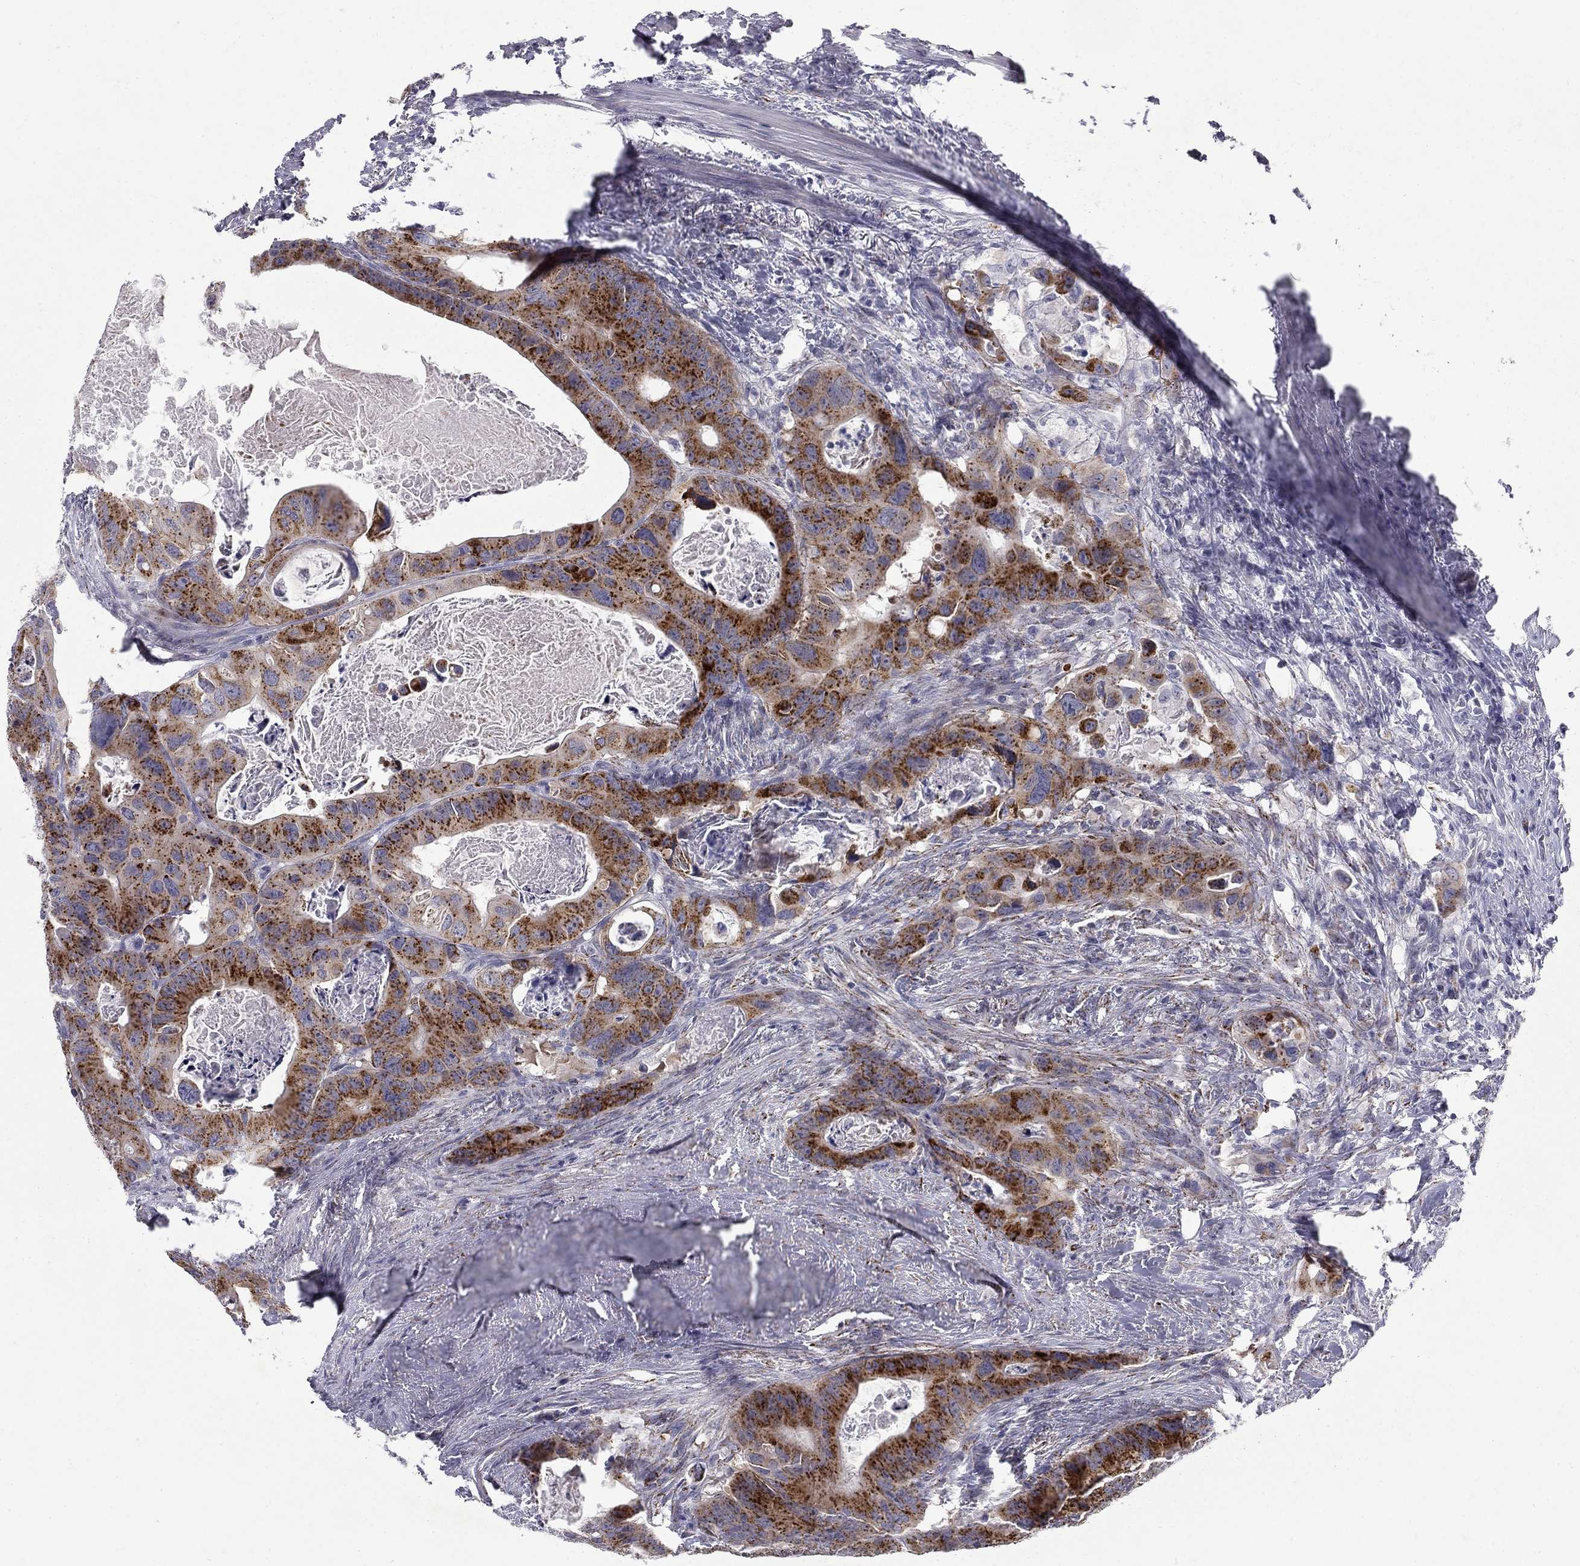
{"staining": {"intensity": "strong", "quantity": ">75%", "location": "cytoplasmic/membranous"}, "tissue": "colorectal cancer", "cell_type": "Tumor cells", "image_type": "cancer", "snomed": [{"axis": "morphology", "description": "Adenocarcinoma, NOS"}, {"axis": "topography", "description": "Rectum"}], "caption": "Protein expression analysis of adenocarcinoma (colorectal) reveals strong cytoplasmic/membranous expression in about >75% of tumor cells.", "gene": "CLIC6", "patient": {"sex": "male", "age": 64}}